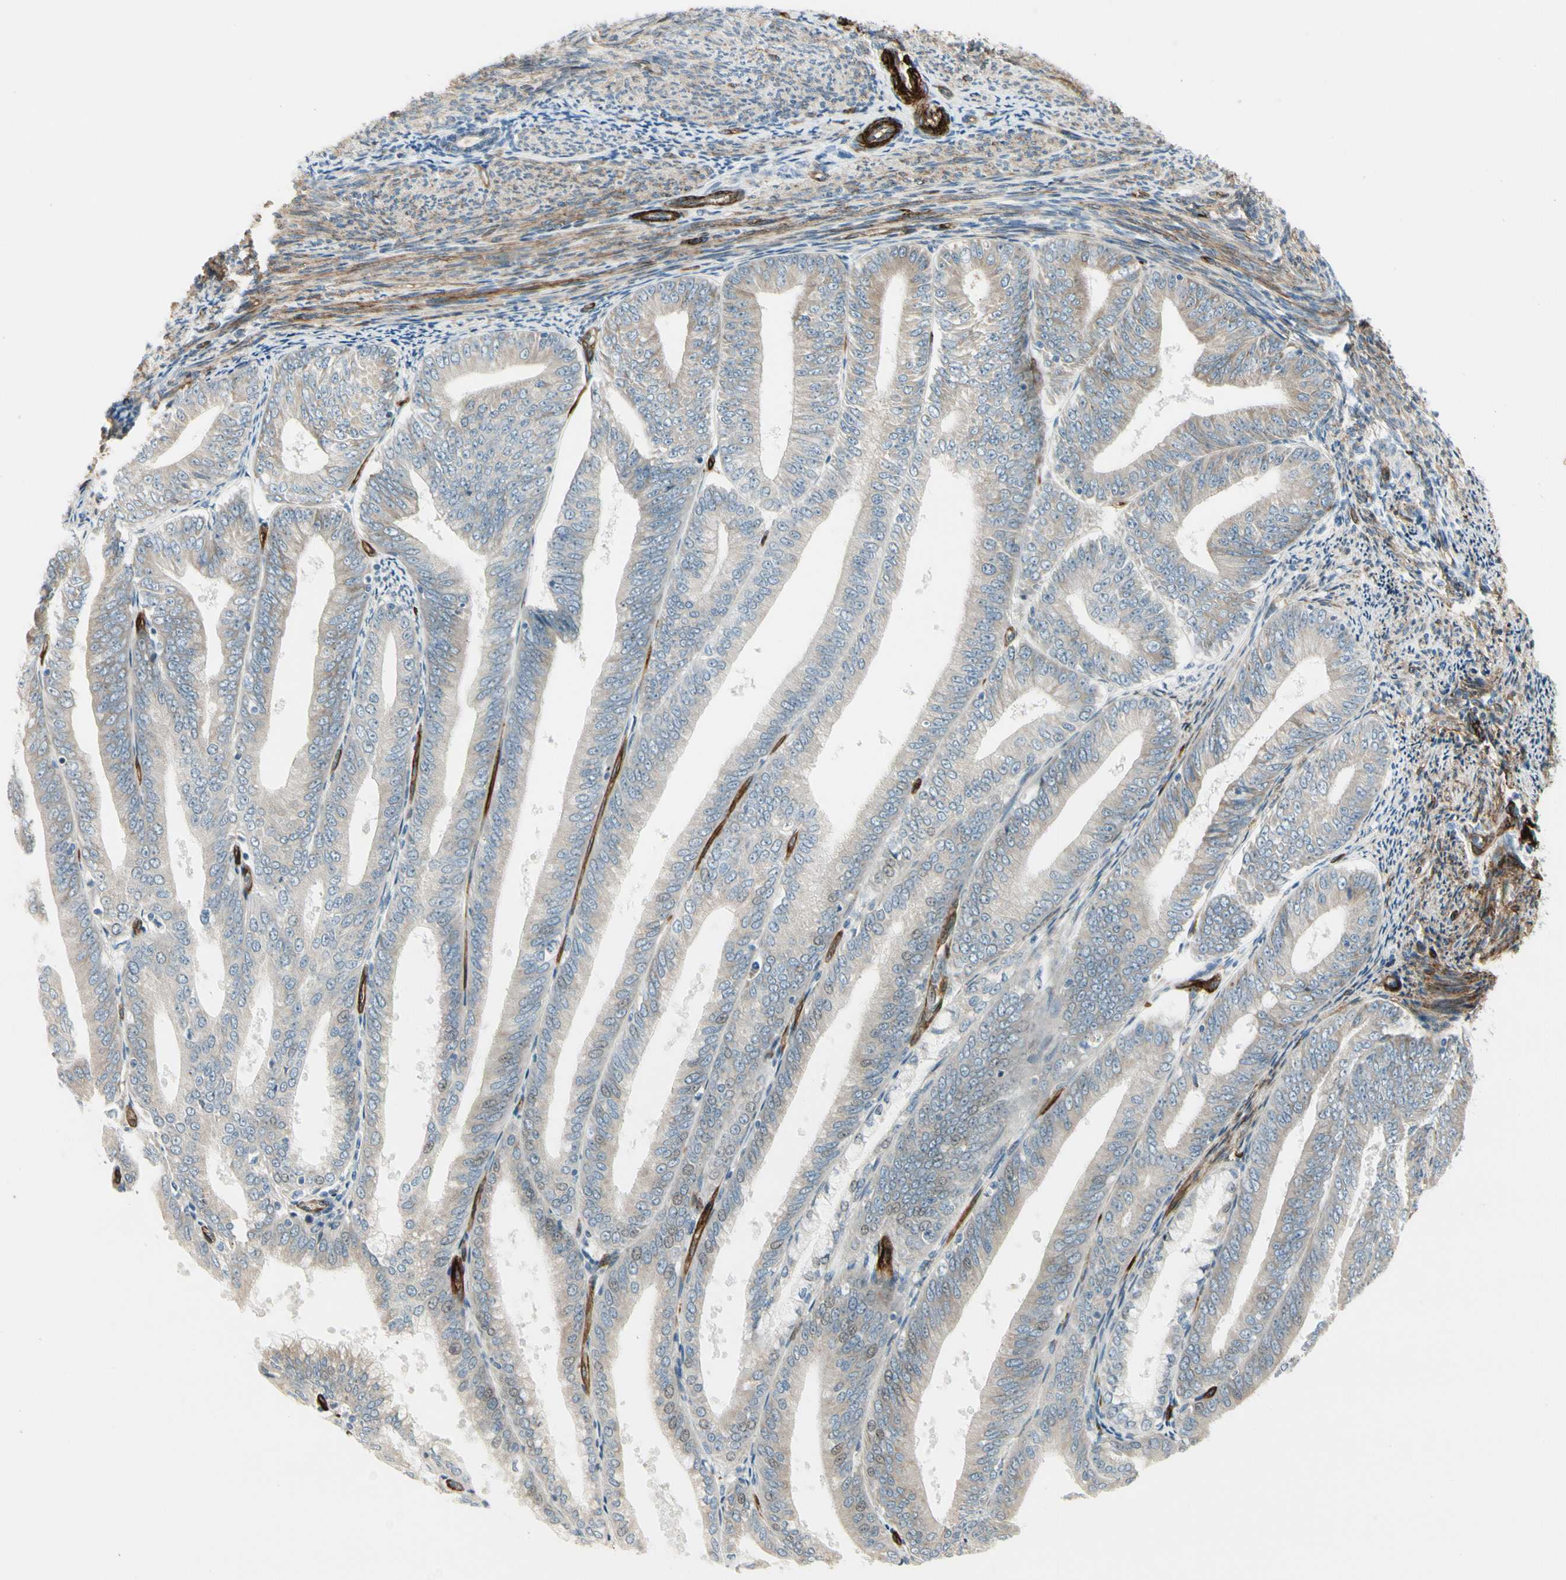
{"staining": {"intensity": "weak", "quantity": "25%-75%", "location": "cytoplasmic/membranous"}, "tissue": "endometrial cancer", "cell_type": "Tumor cells", "image_type": "cancer", "snomed": [{"axis": "morphology", "description": "Adenocarcinoma, NOS"}, {"axis": "topography", "description": "Endometrium"}], "caption": "A high-resolution histopathology image shows IHC staining of endometrial cancer (adenocarcinoma), which exhibits weak cytoplasmic/membranous positivity in about 25%-75% of tumor cells. Using DAB (brown) and hematoxylin (blue) stains, captured at high magnification using brightfield microscopy.", "gene": "MCAM", "patient": {"sex": "female", "age": 63}}